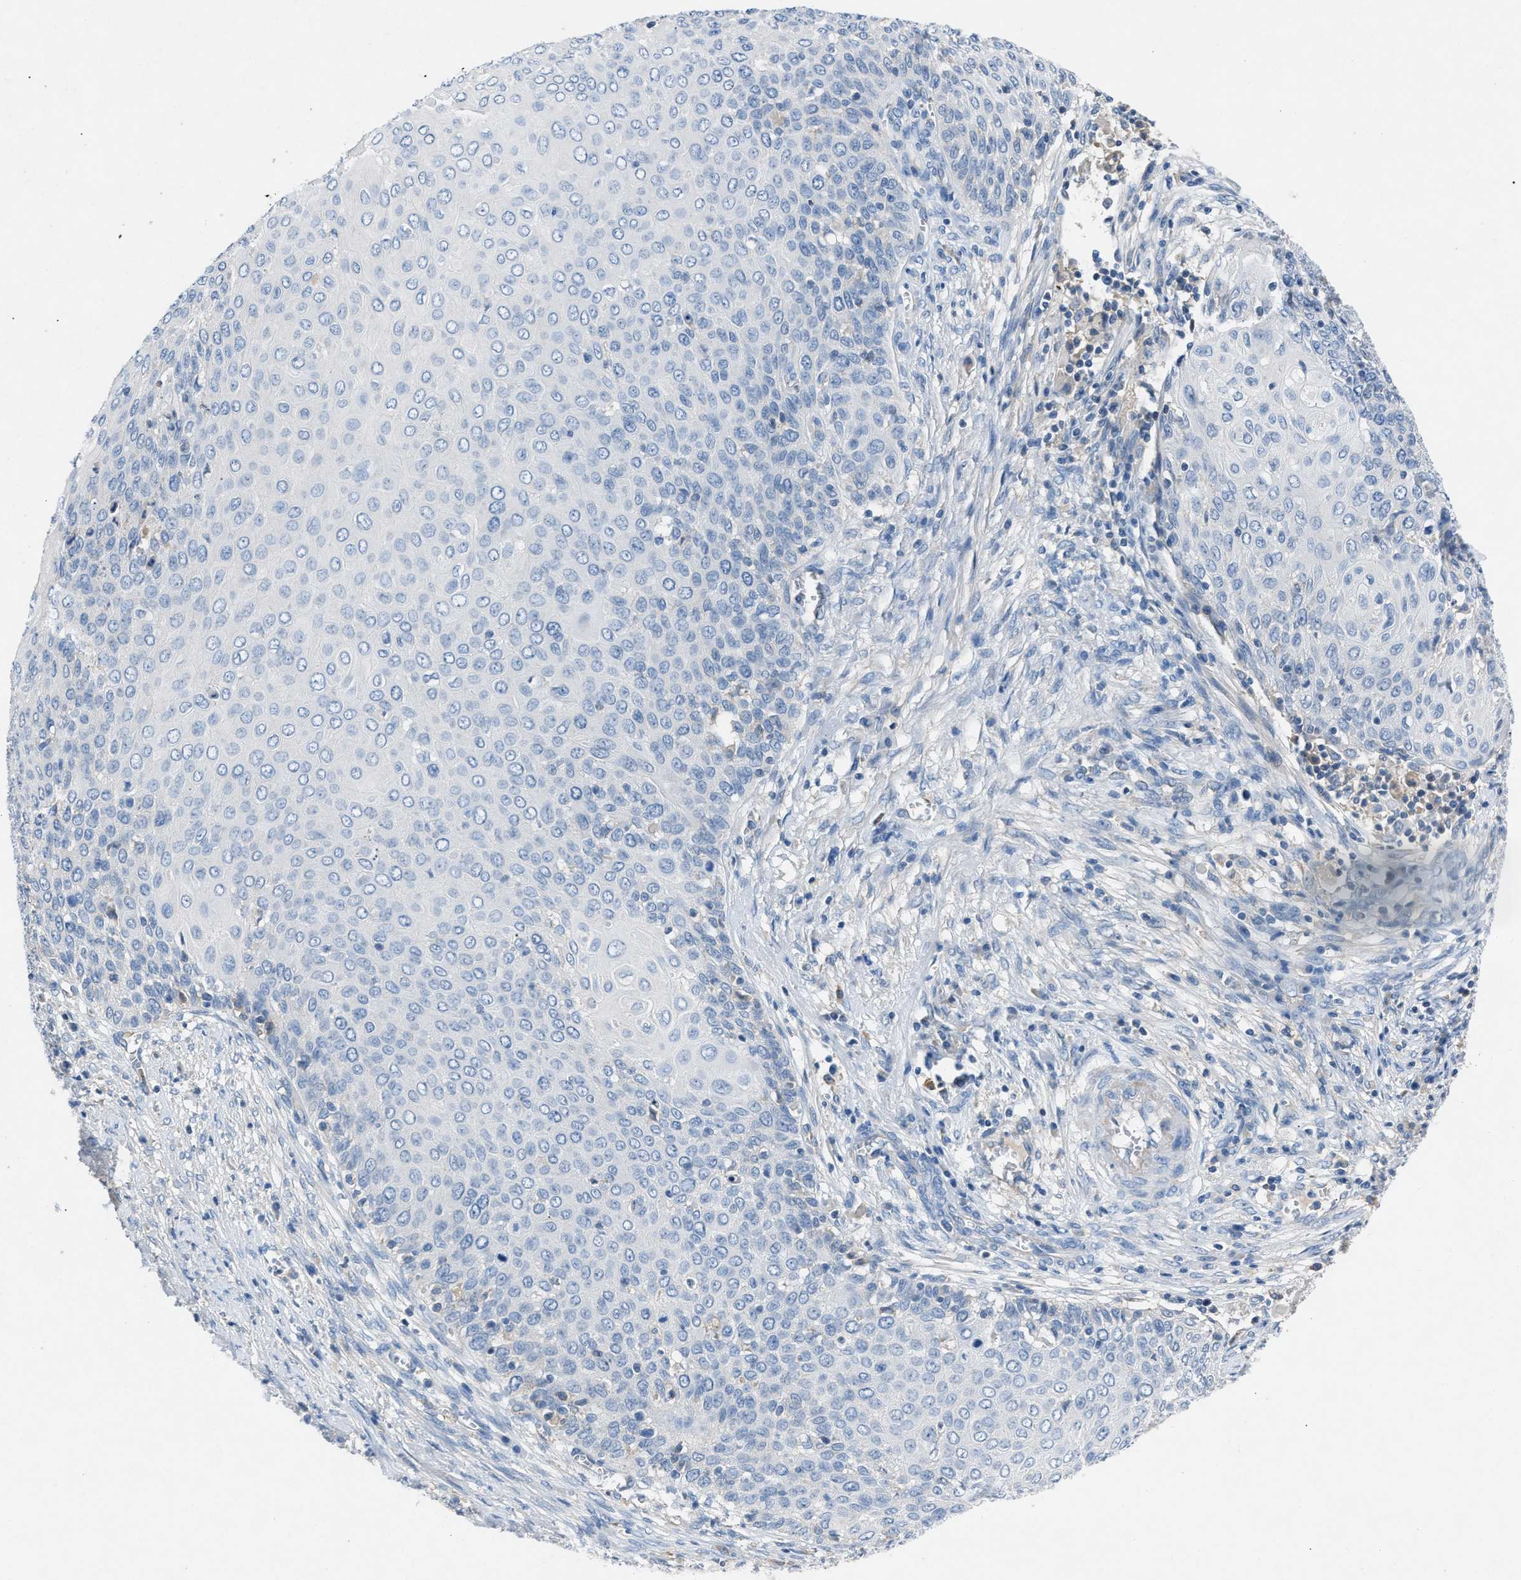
{"staining": {"intensity": "negative", "quantity": "none", "location": "none"}, "tissue": "cervical cancer", "cell_type": "Tumor cells", "image_type": "cancer", "snomed": [{"axis": "morphology", "description": "Squamous cell carcinoma, NOS"}, {"axis": "topography", "description": "Cervix"}], "caption": "Immunohistochemistry micrograph of neoplastic tissue: human squamous cell carcinoma (cervical) stained with DAB (3,3'-diaminobenzidine) displays no significant protein expression in tumor cells.", "gene": "DNAAF5", "patient": {"sex": "female", "age": 39}}